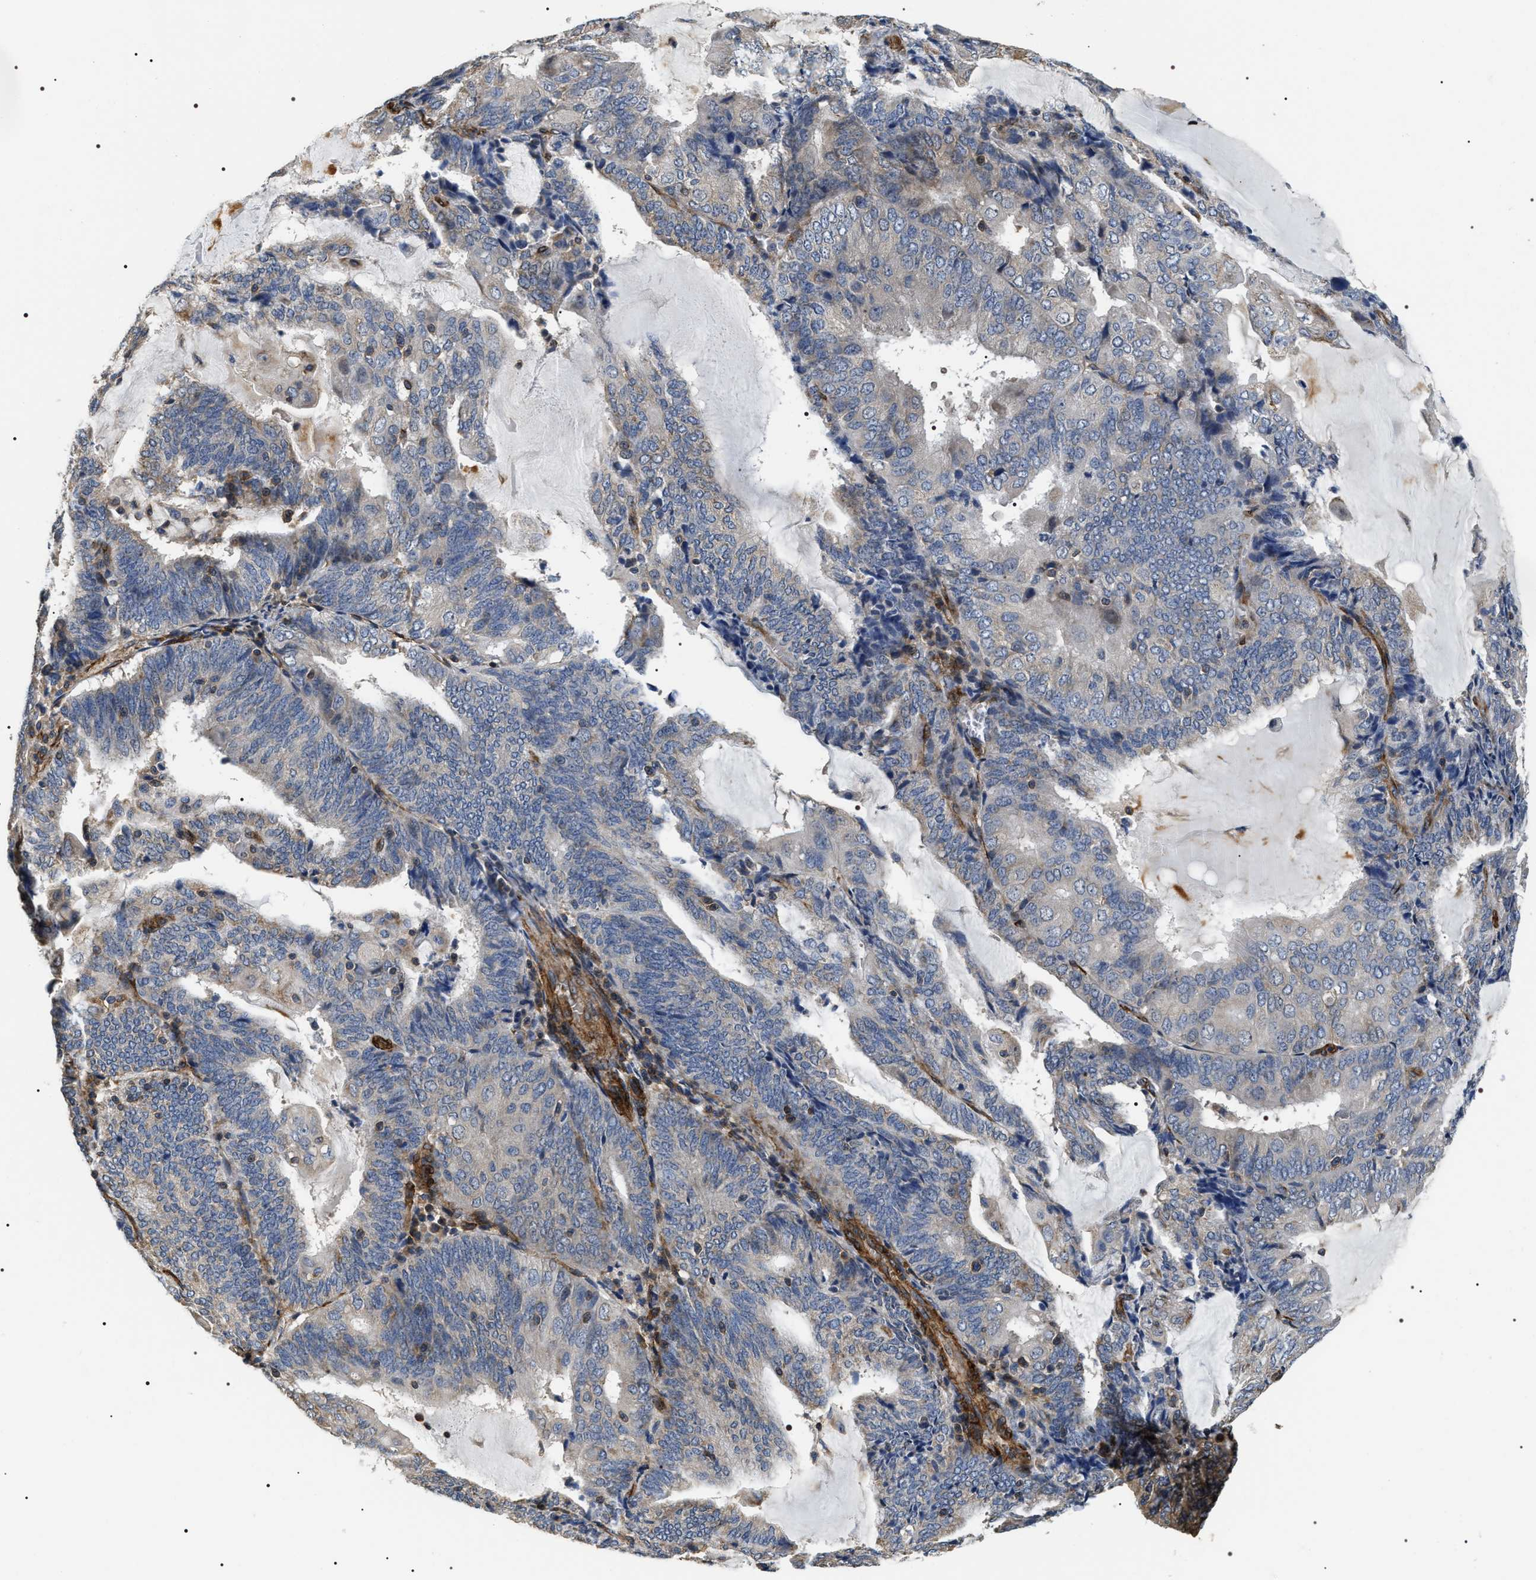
{"staining": {"intensity": "negative", "quantity": "none", "location": "none"}, "tissue": "endometrial cancer", "cell_type": "Tumor cells", "image_type": "cancer", "snomed": [{"axis": "morphology", "description": "Adenocarcinoma, NOS"}, {"axis": "topography", "description": "Endometrium"}], "caption": "Immunohistochemistry of human adenocarcinoma (endometrial) shows no staining in tumor cells.", "gene": "ZC3HAV1L", "patient": {"sex": "female", "age": 81}}